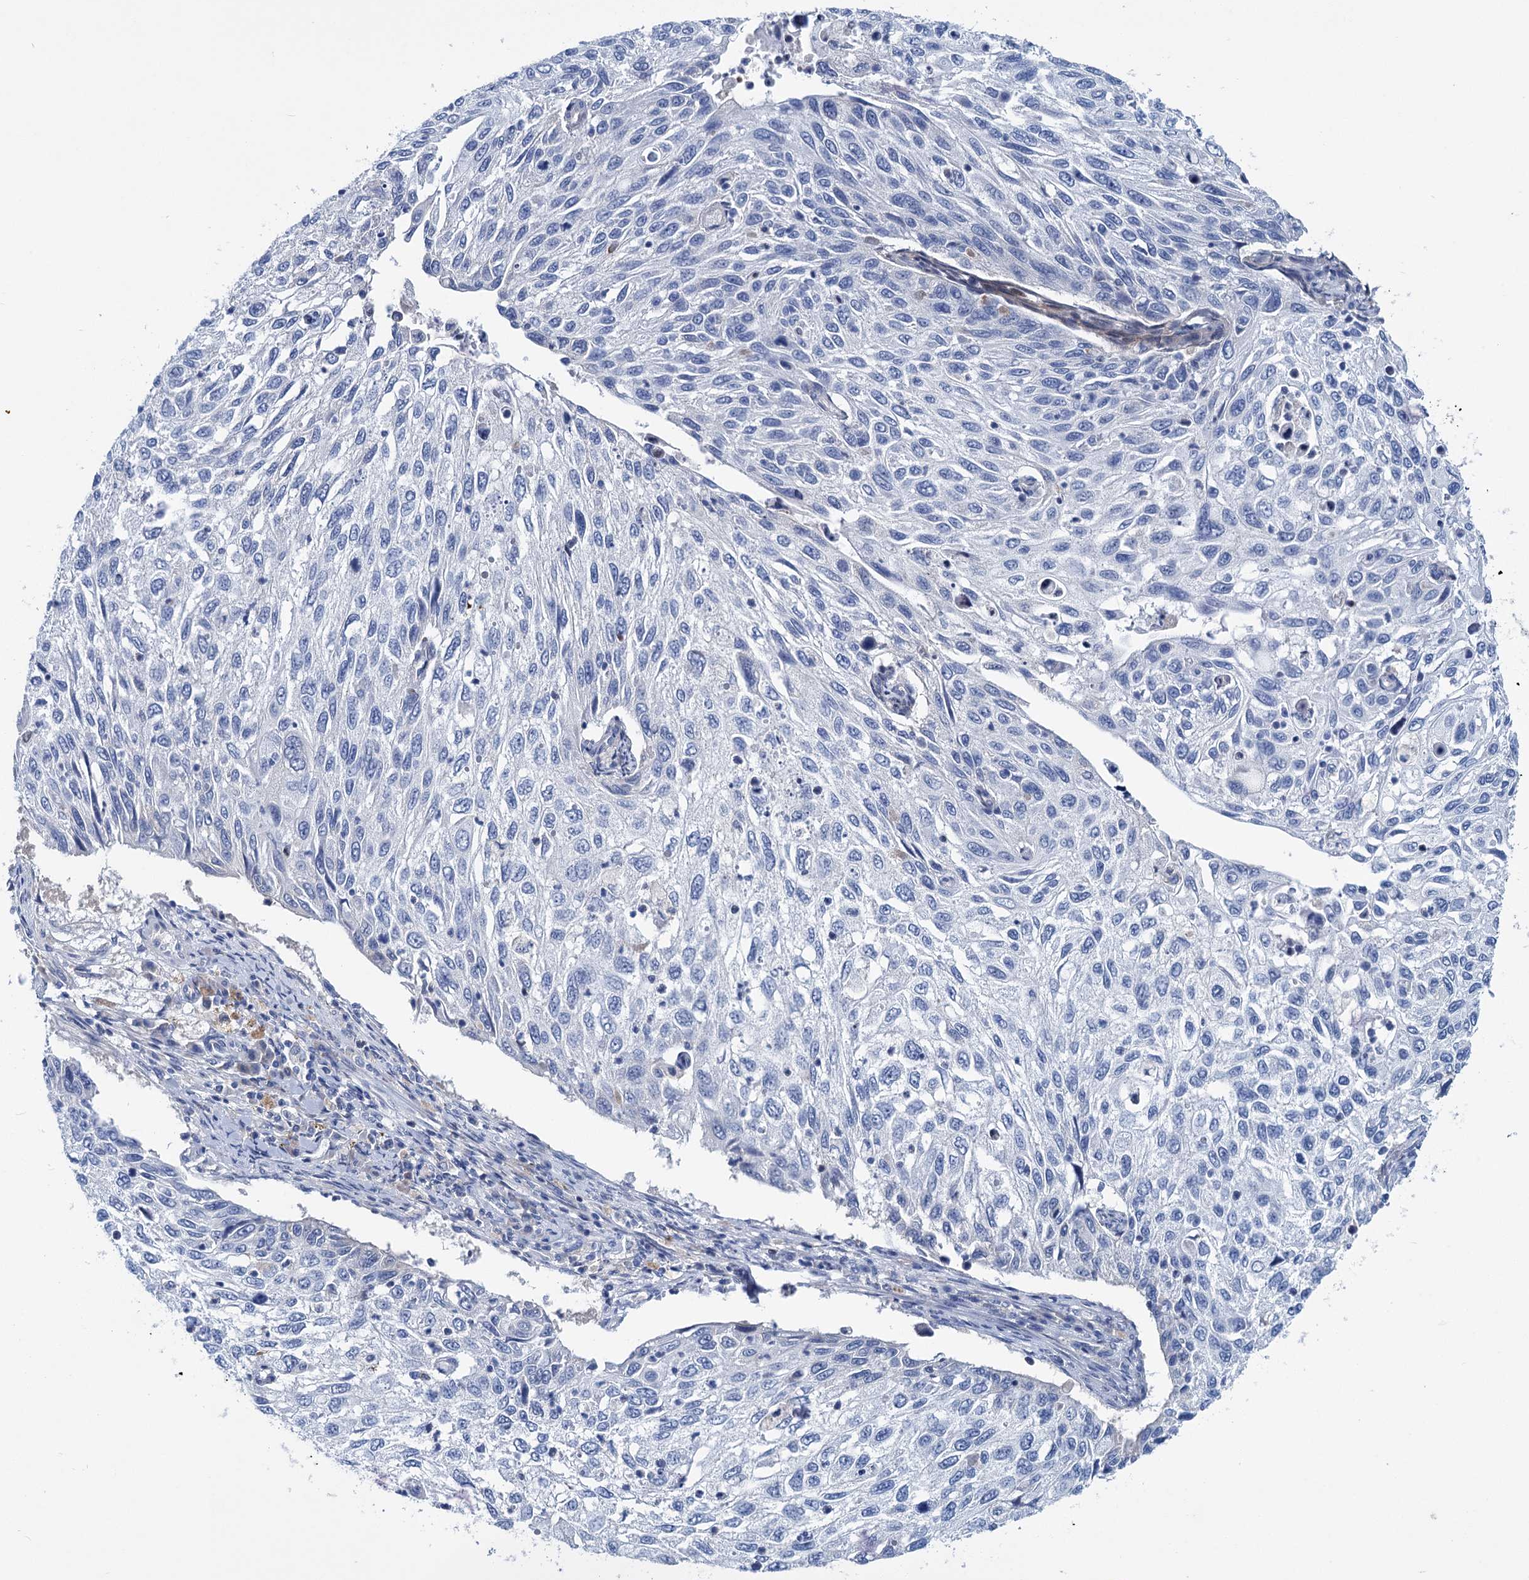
{"staining": {"intensity": "negative", "quantity": "none", "location": "none"}, "tissue": "cervical cancer", "cell_type": "Tumor cells", "image_type": "cancer", "snomed": [{"axis": "morphology", "description": "Squamous cell carcinoma, NOS"}, {"axis": "topography", "description": "Cervix"}], "caption": "Tumor cells are negative for brown protein staining in cervical squamous cell carcinoma. (DAB IHC, high magnification).", "gene": "CHDH", "patient": {"sex": "female", "age": 70}}